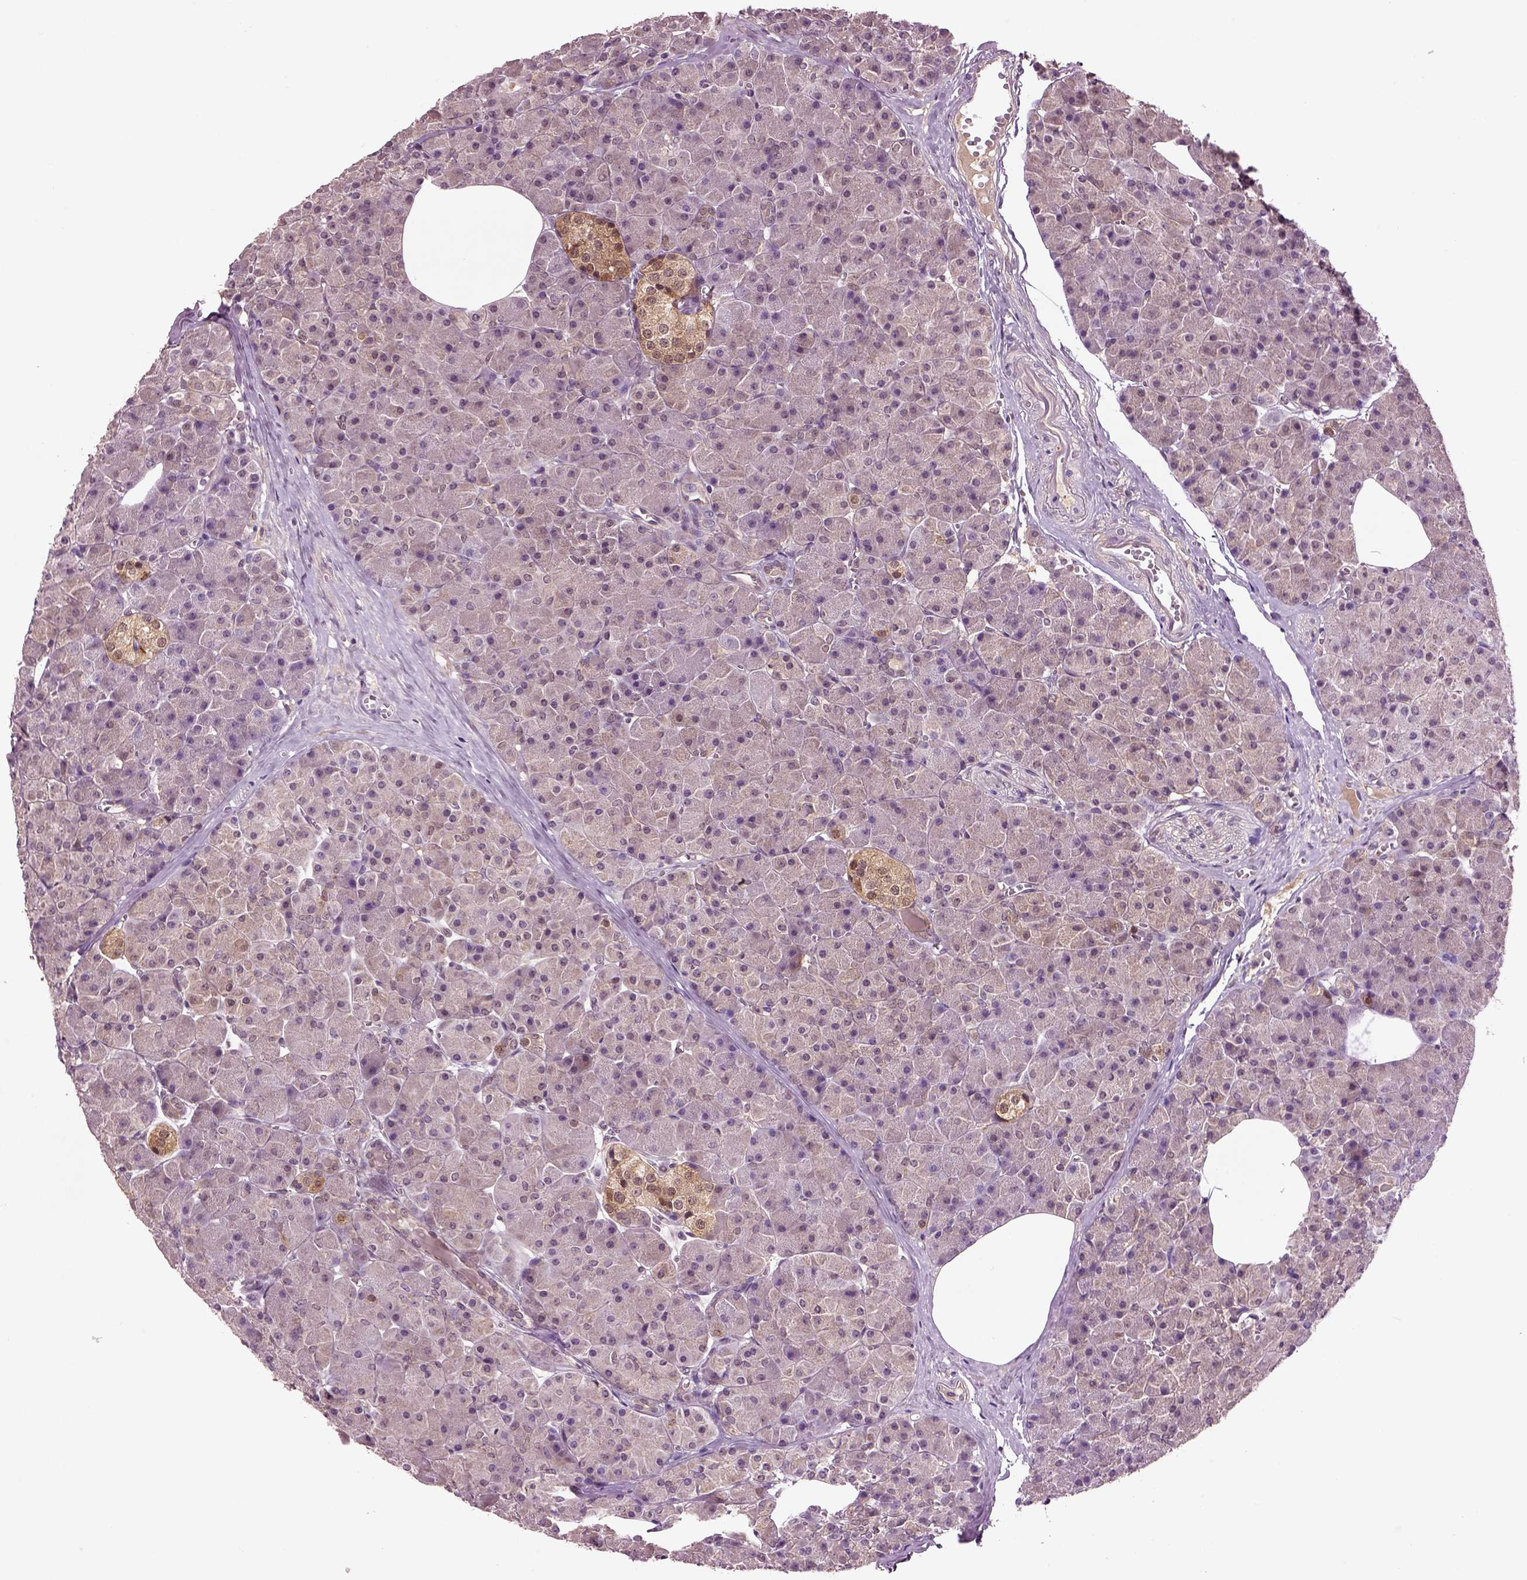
{"staining": {"intensity": "moderate", "quantity": "25%-75%", "location": "cytoplasmic/membranous"}, "tissue": "pancreas", "cell_type": "Exocrine glandular cells", "image_type": "normal", "snomed": [{"axis": "morphology", "description": "Normal tissue, NOS"}, {"axis": "topography", "description": "Pancreas"}], "caption": "Immunohistochemical staining of unremarkable pancreas exhibits 25%-75% levels of moderate cytoplasmic/membranous protein positivity in about 25%-75% of exocrine glandular cells.", "gene": "MDP1", "patient": {"sex": "female", "age": 45}}